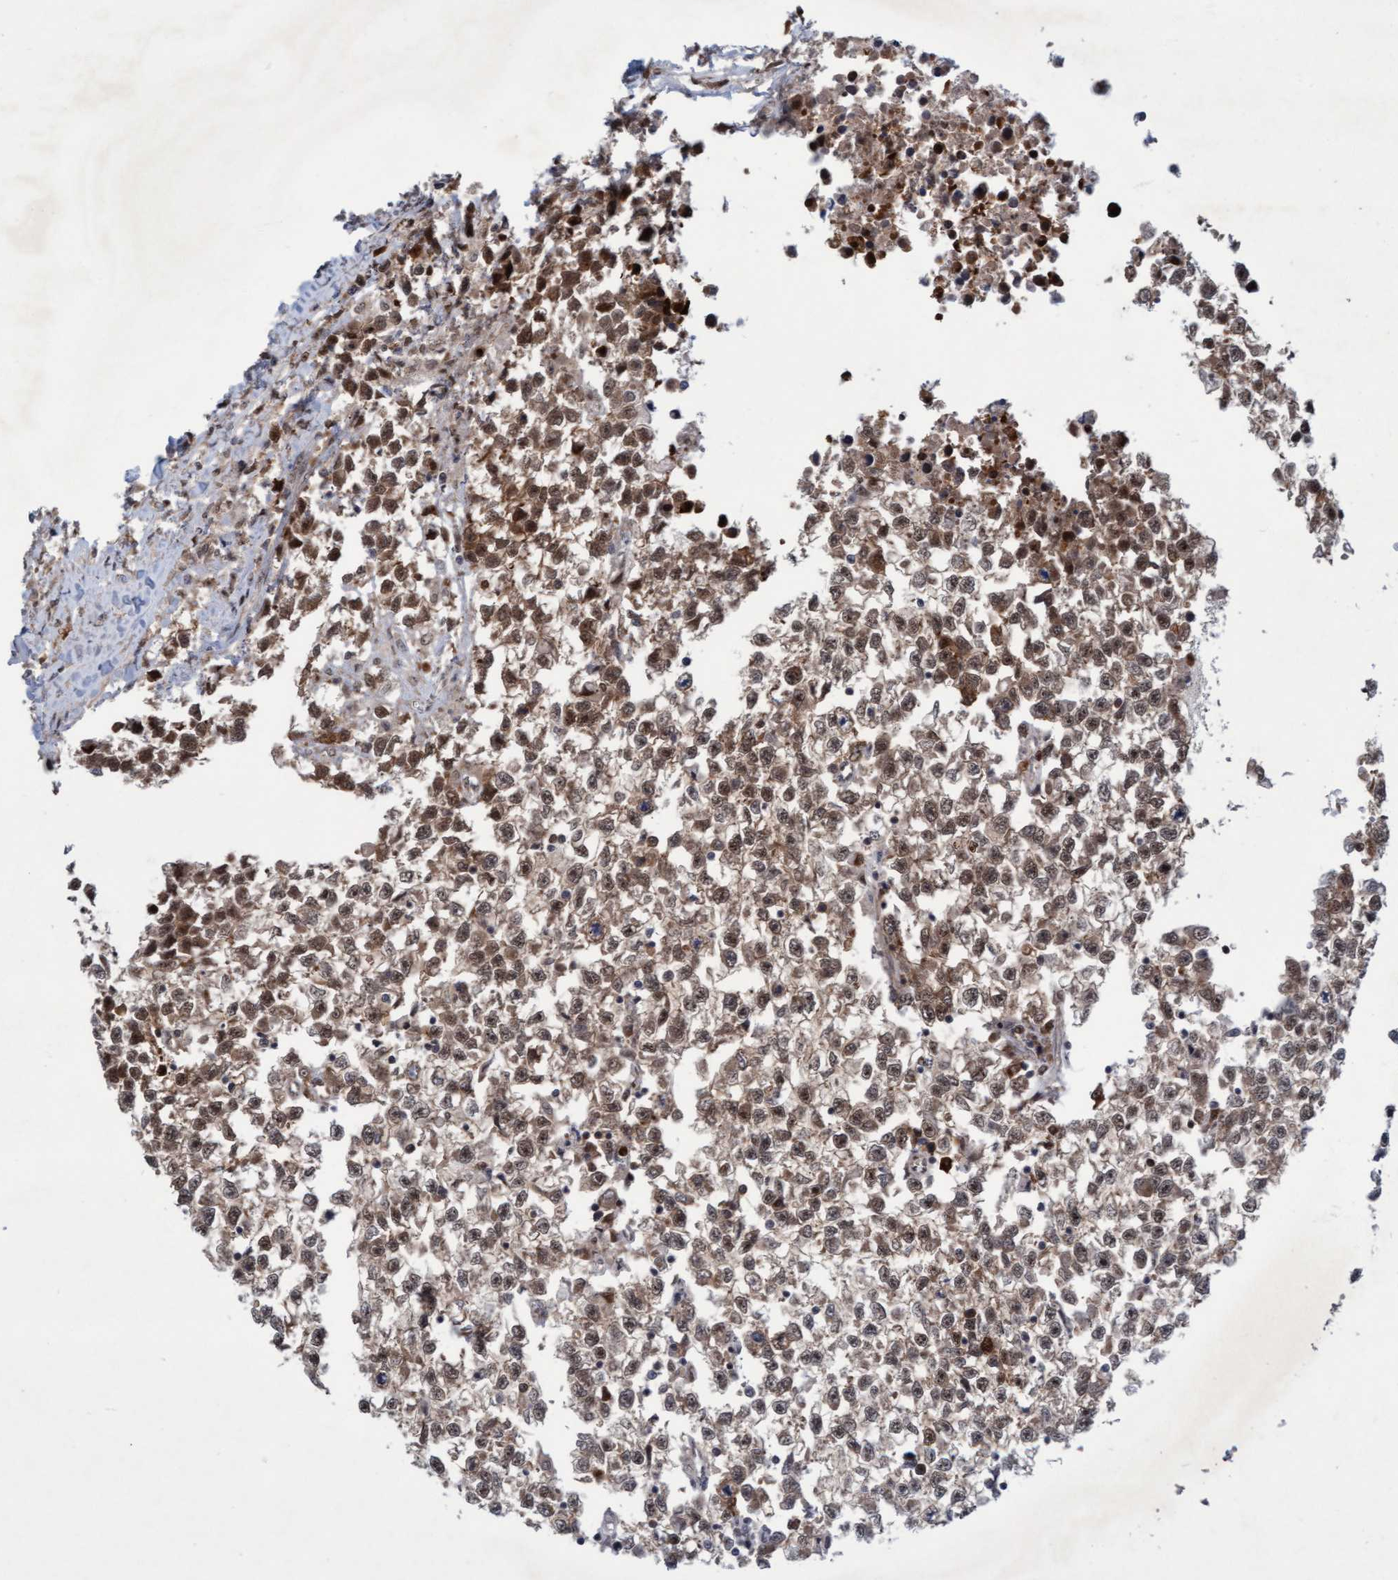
{"staining": {"intensity": "moderate", "quantity": ">75%", "location": "cytoplasmic/membranous,nuclear"}, "tissue": "testis cancer", "cell_type": "Tumor cells", "image_type": "cancer", "snomed": [{"axis": "morphology", "description": "Seminoma, NOS"}, {"axis": "morphology", "description": "Carcinoma, Embryonal, NOS"}, {"axis": "topography", "description": "Testis"}], "caption": "DAB immunohistochemical staining of human testis embryonal carcinoma reveals moderate cytoplasmic/membranous and nuclear protein positivity in about >75% of tumor cells.", "gene": "RAP1GAP2", "patient": {"sex": "male", "age": 51}}